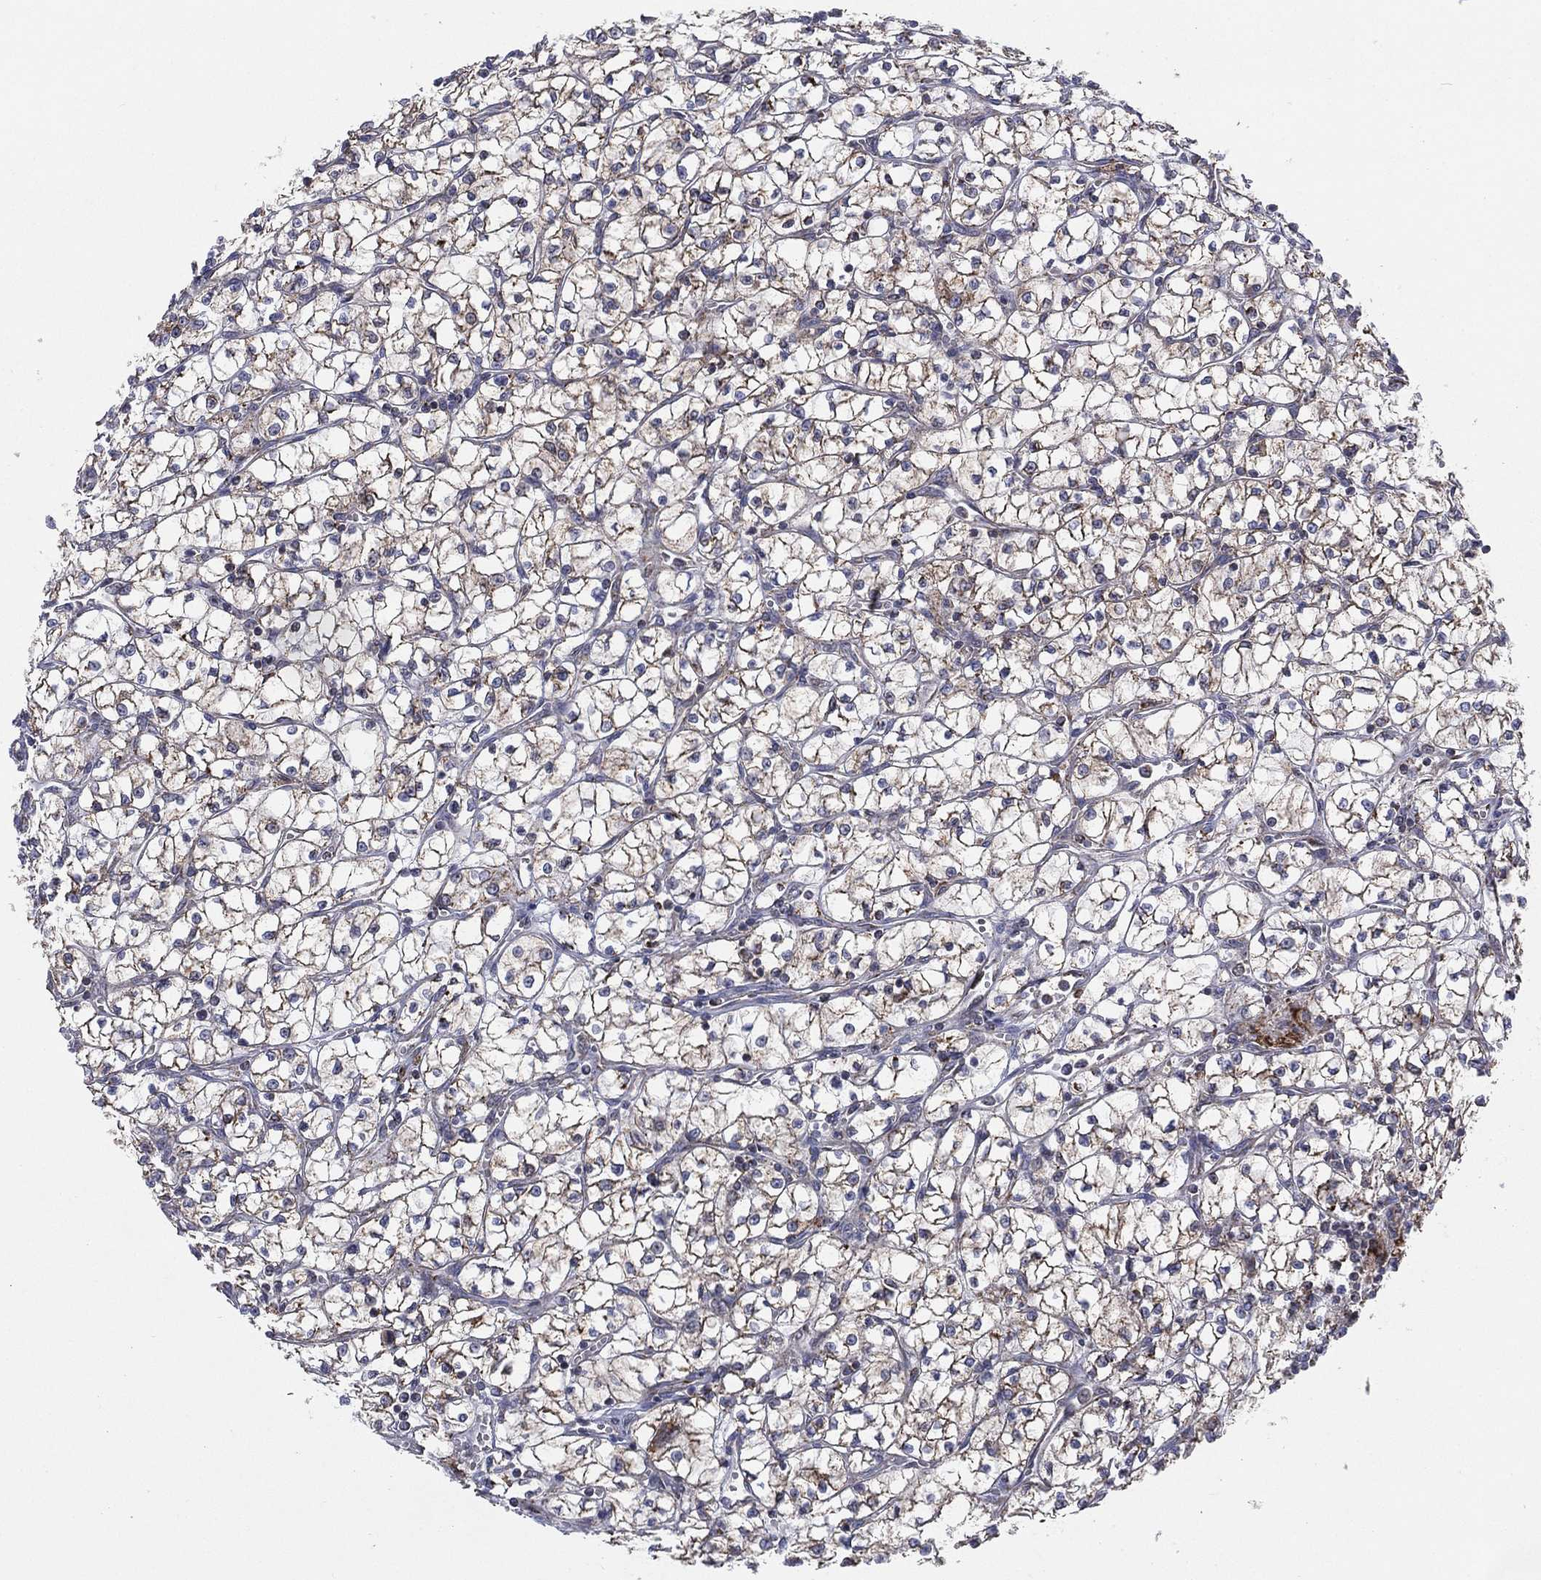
{"staining": {"intensity": "moderate", "quantity": "25%-75%", "location": "cytoplasmic/membranous"}, "tissue": "renal cancer", "cell_type": "Tumor cells", "image_type": "cancer", "snomed": [{"axis": "morphology", "description": "Adenocarcinoma, NOS"}, {"axis": "topography", "description": "Kidney"}], "caption": "Immunohistochemical staining of human renal adenocarcinoma demonstrates moderate cytoplasmic/membranous protein positivity in approximately 25%-75% of tumor cells.", "gene": "PSMG4", "patient": {"sex": "female", "age": 64}}